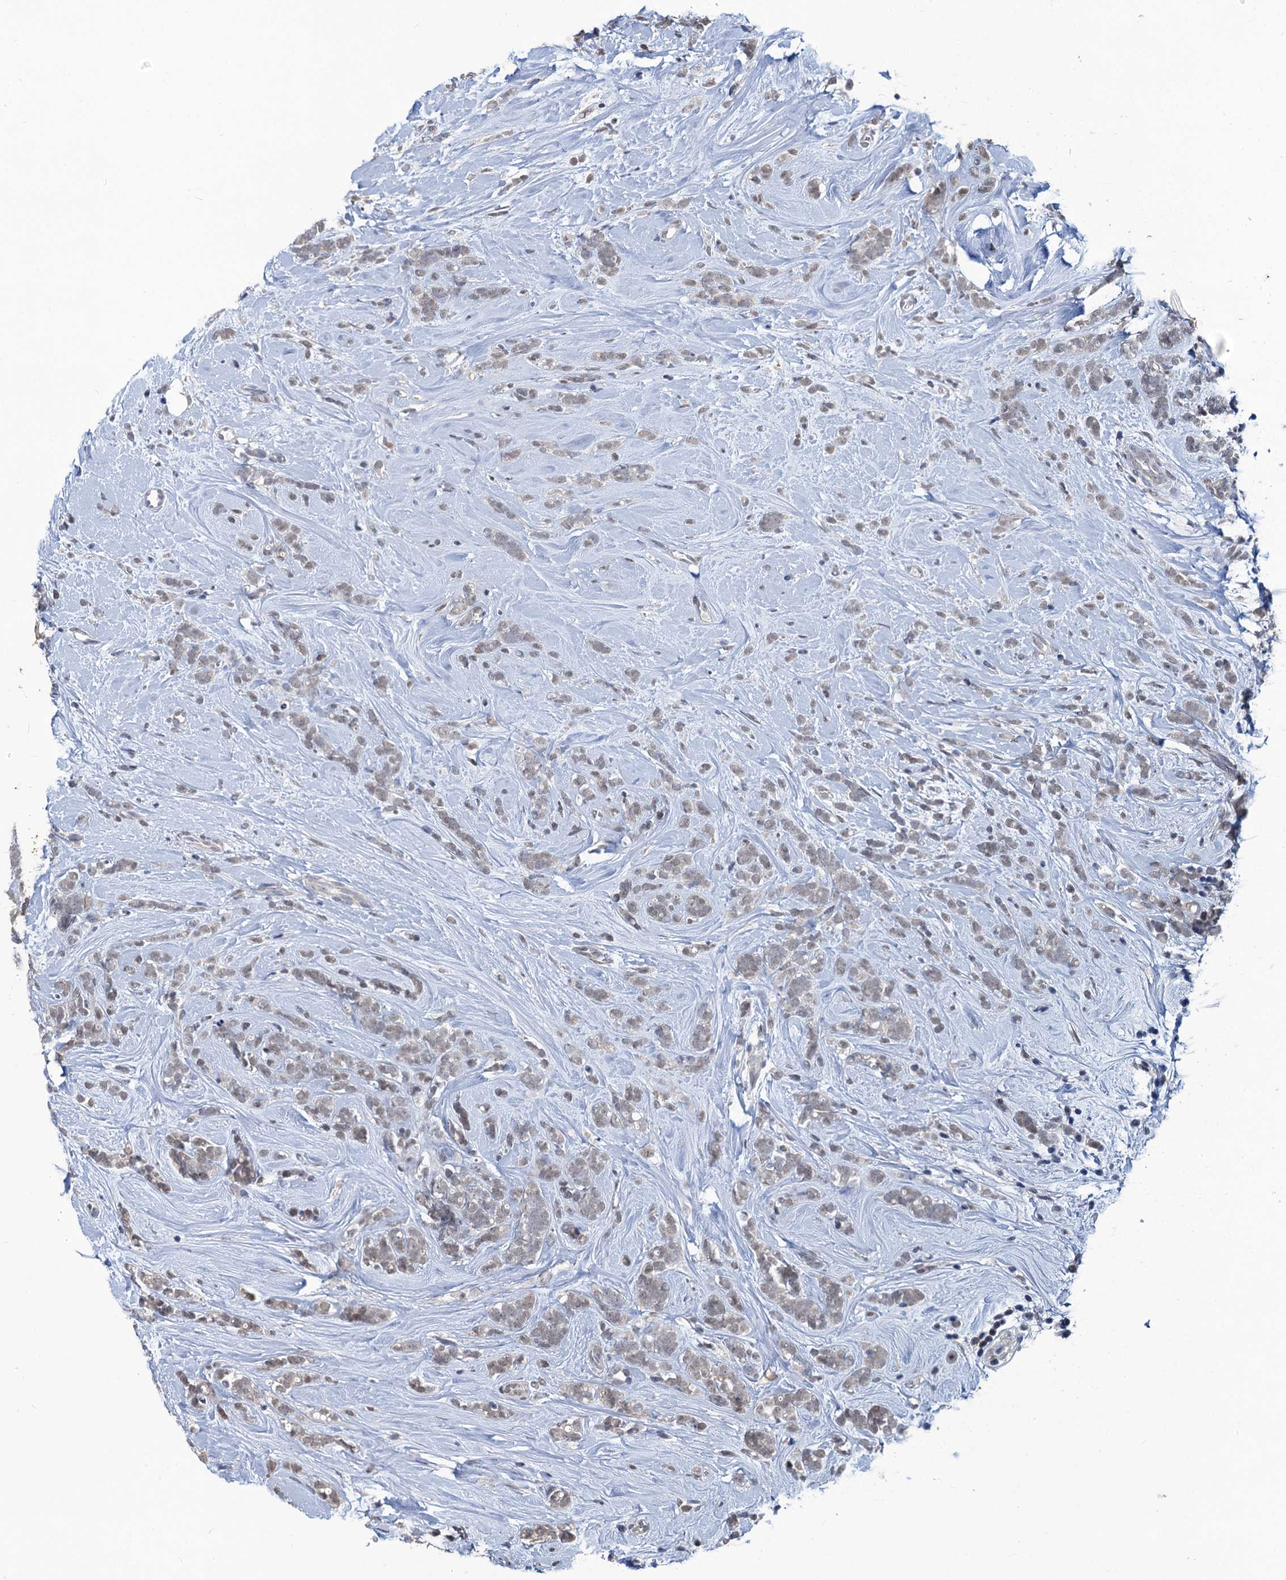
{"staining": {"intensity": "weak", "quantity": "<25%", "location": "nuclear"}, "tissue": "breast cancer", "cell_type": "Tumor cells", "image_type": "cancer", "snomed": [{"axis": "morphology", "description": "Lobular carcinoma"}, {"axis": "topography", "description": "Breast"}], "caption": "Immunohistochemistry (IHC) image of breast lobular carcinoma stained for a protein (brown), which shows no positivity in tumor cells.", "gene": "RTKN2", "patient": {"sex": "female", "age": 58}}